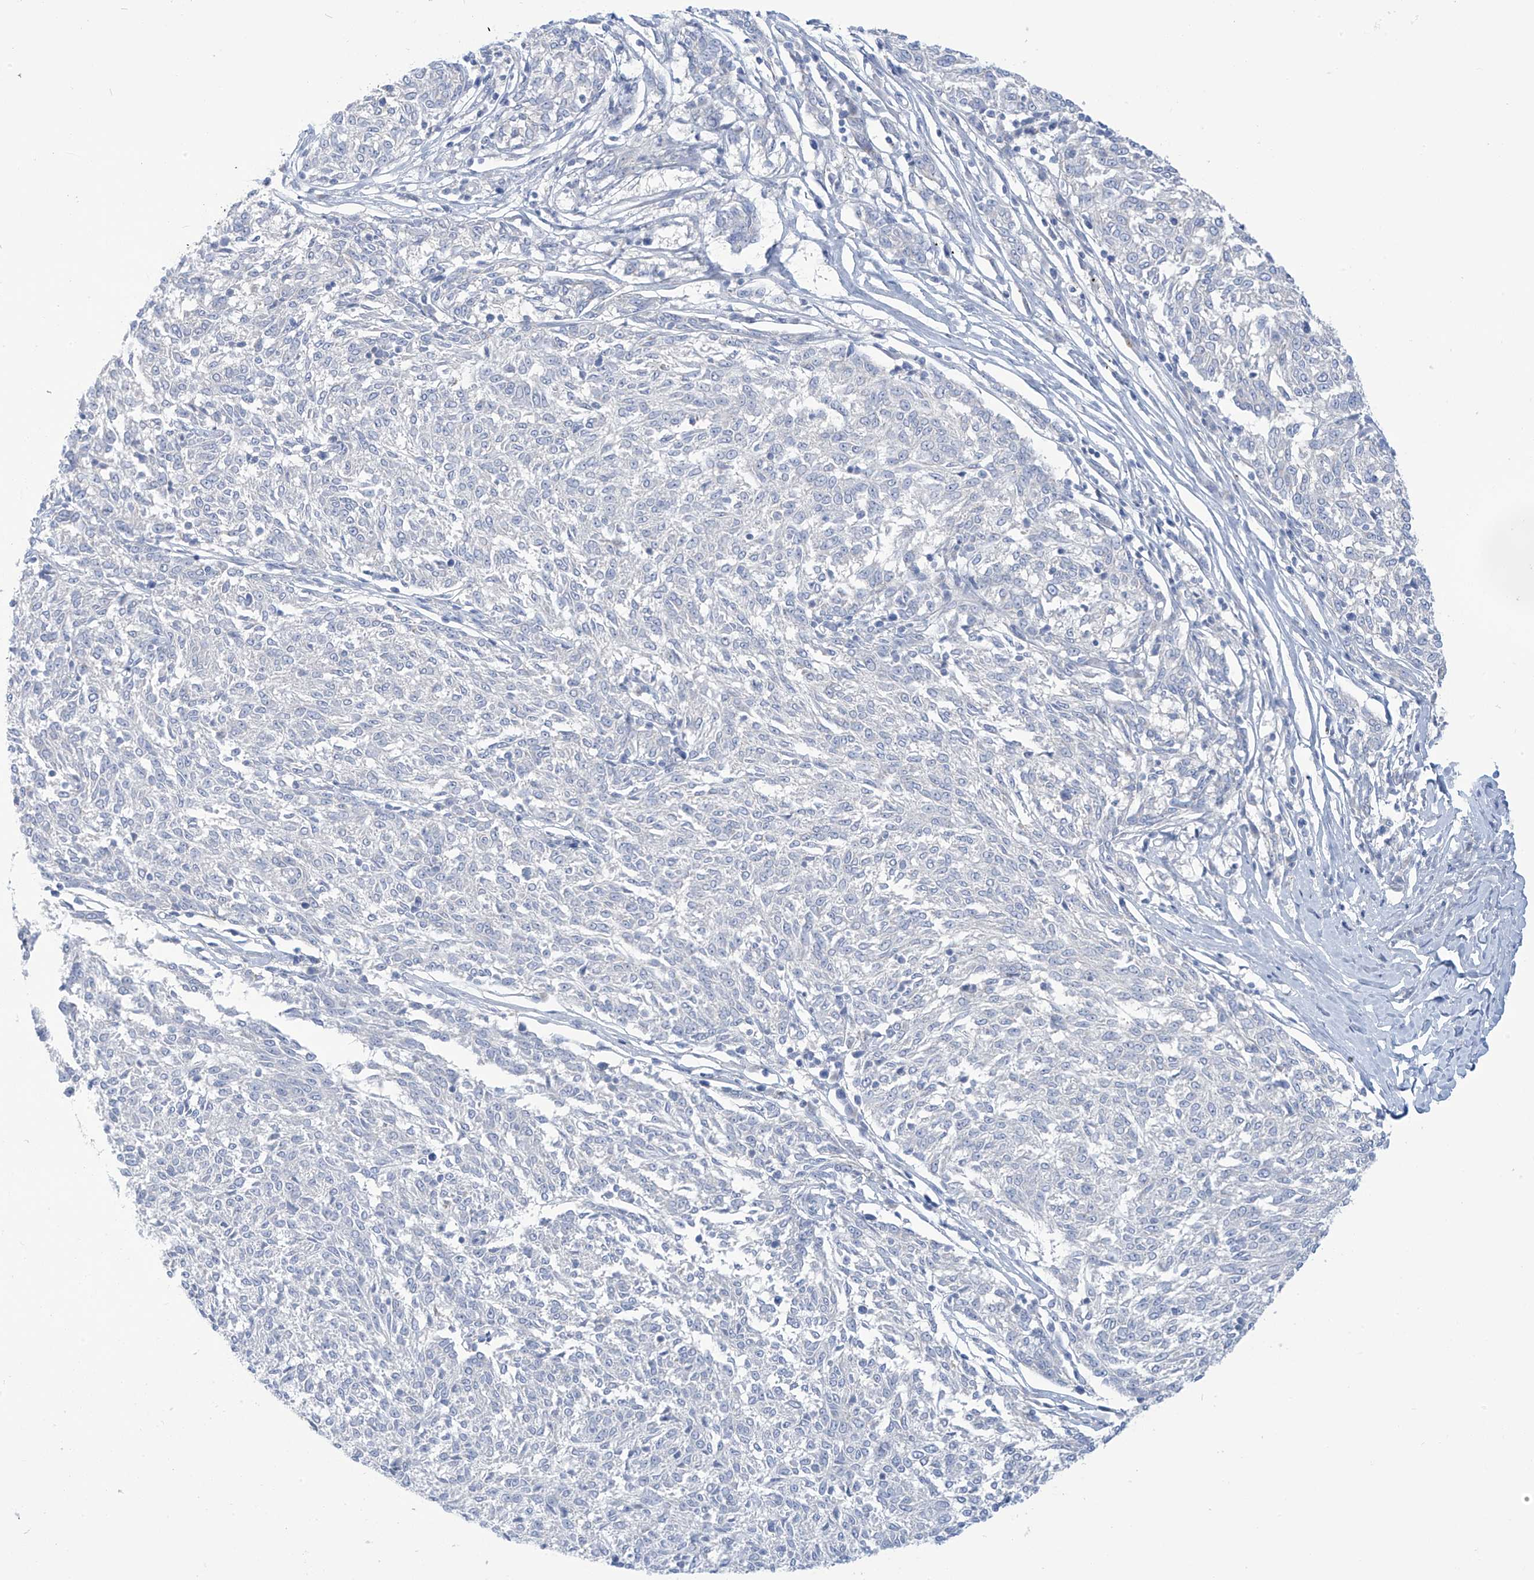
{"staining": {"intensity": "negative", "quantity": "none", "location": "none"}, "tissue": "melanoma", "cell_type": "Tumor cells", "image_type": "cancer", "snomed": [{"axis": "morphology", "description": "Malignant melanoma, NOS"}, {"axis": "topography", "description": "Skin"}], "caption": "Immunohistochemical staining of human melanoma reveals no significant staining in tumor cells.", "gene": "FABP2", "patient": {"sex": "female", "age": 72}}